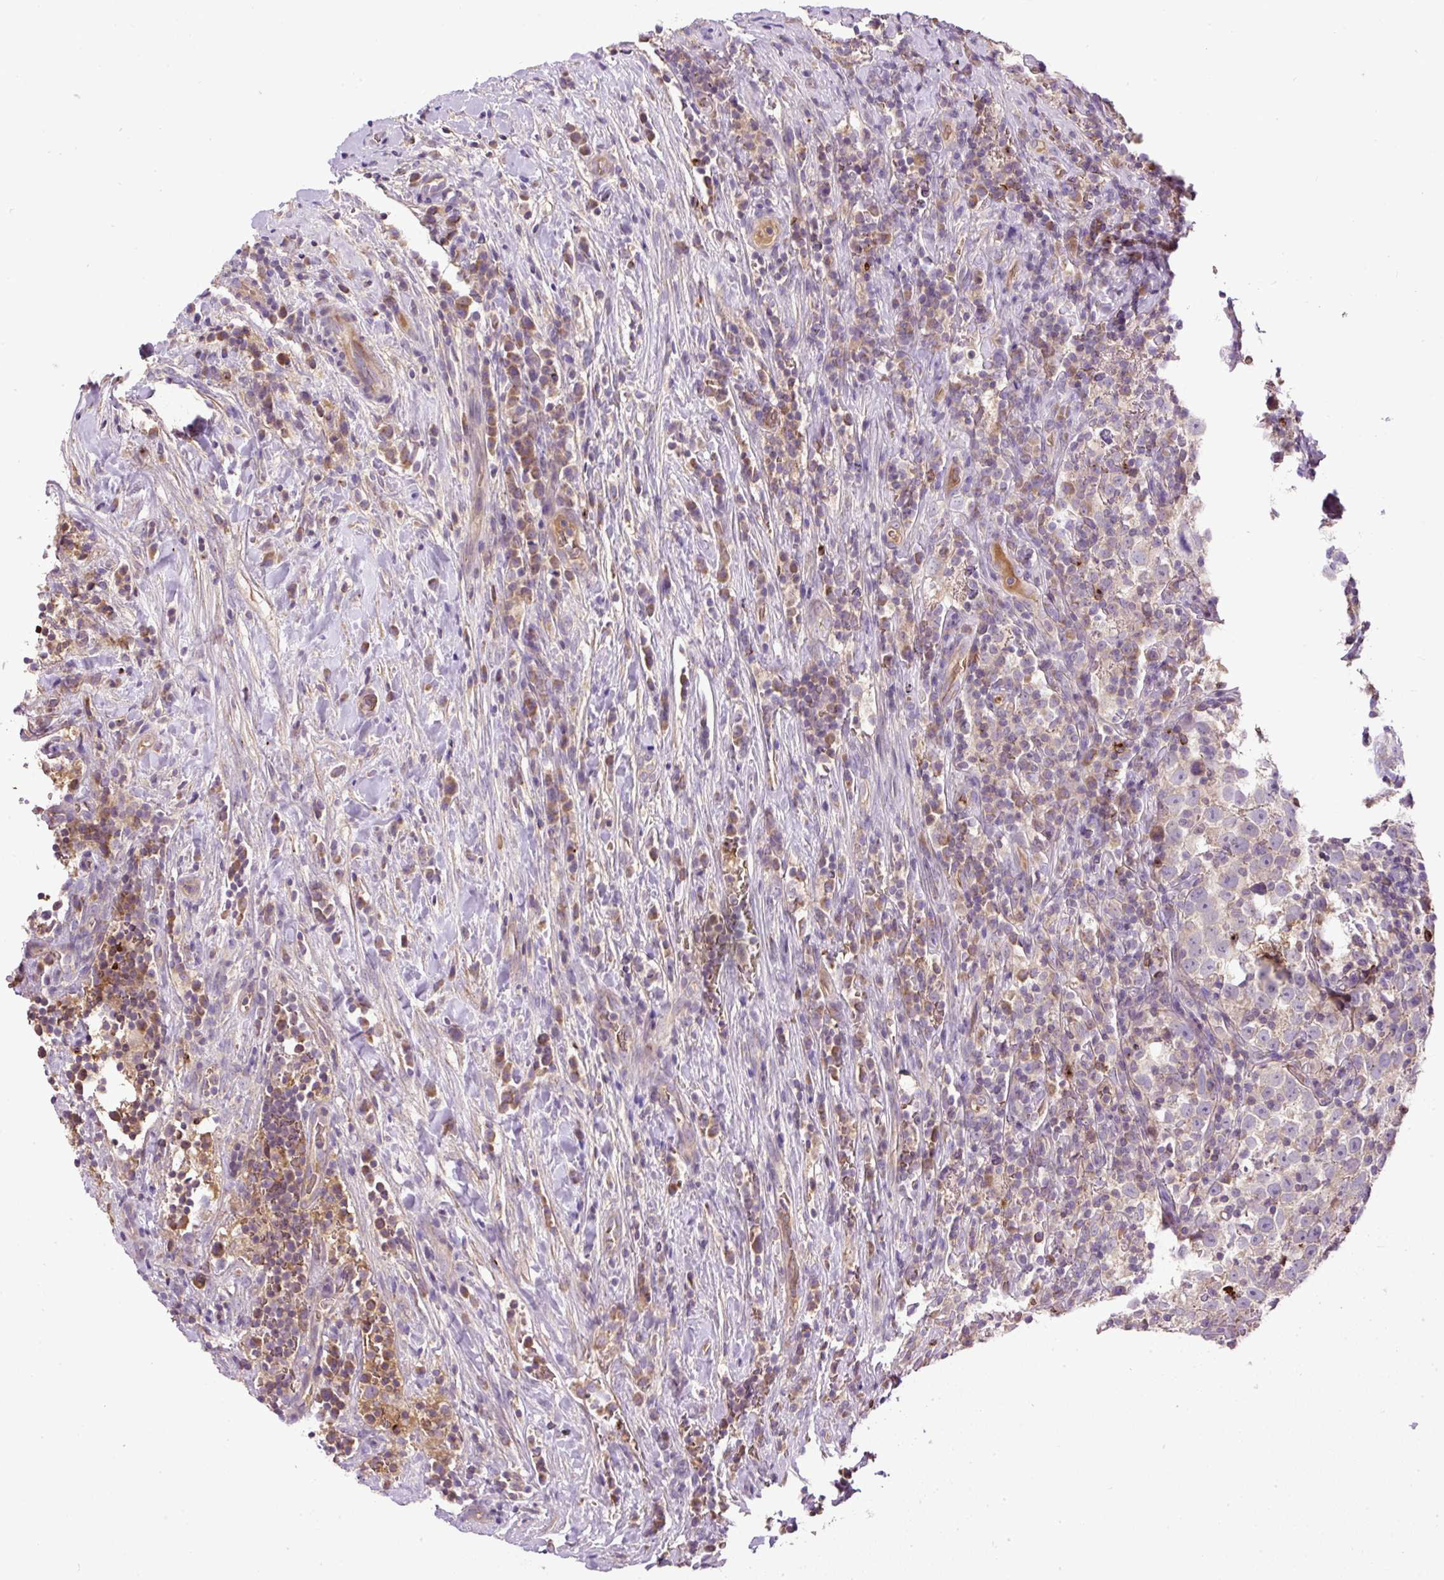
{"staining": {"intensity": "weak", "quantity": ">75%", "location": "cytoplasmic/membranous"}, "tissue": "testis cancer", "cell_type": "Tumor cells", "image_type": "cancer", "snomed": [{"axis": "morphology", "description": "Normal tissue, NOS"}, {"axis": "morphology", "description": "Seminoma, NOS"}, {"axis": "topography", "description": "Testis"}], "caption": "Tumor cells display low levels of weak cytoplasmic/membranous positivity in about >75% of cells in testis seminoma. (DAB (3,3'-diaminobenzidine) IHC with brightfield microscopy, high magnification).", "gene": "CXCL13", "patient": {"sex": "male", "age": 43}}